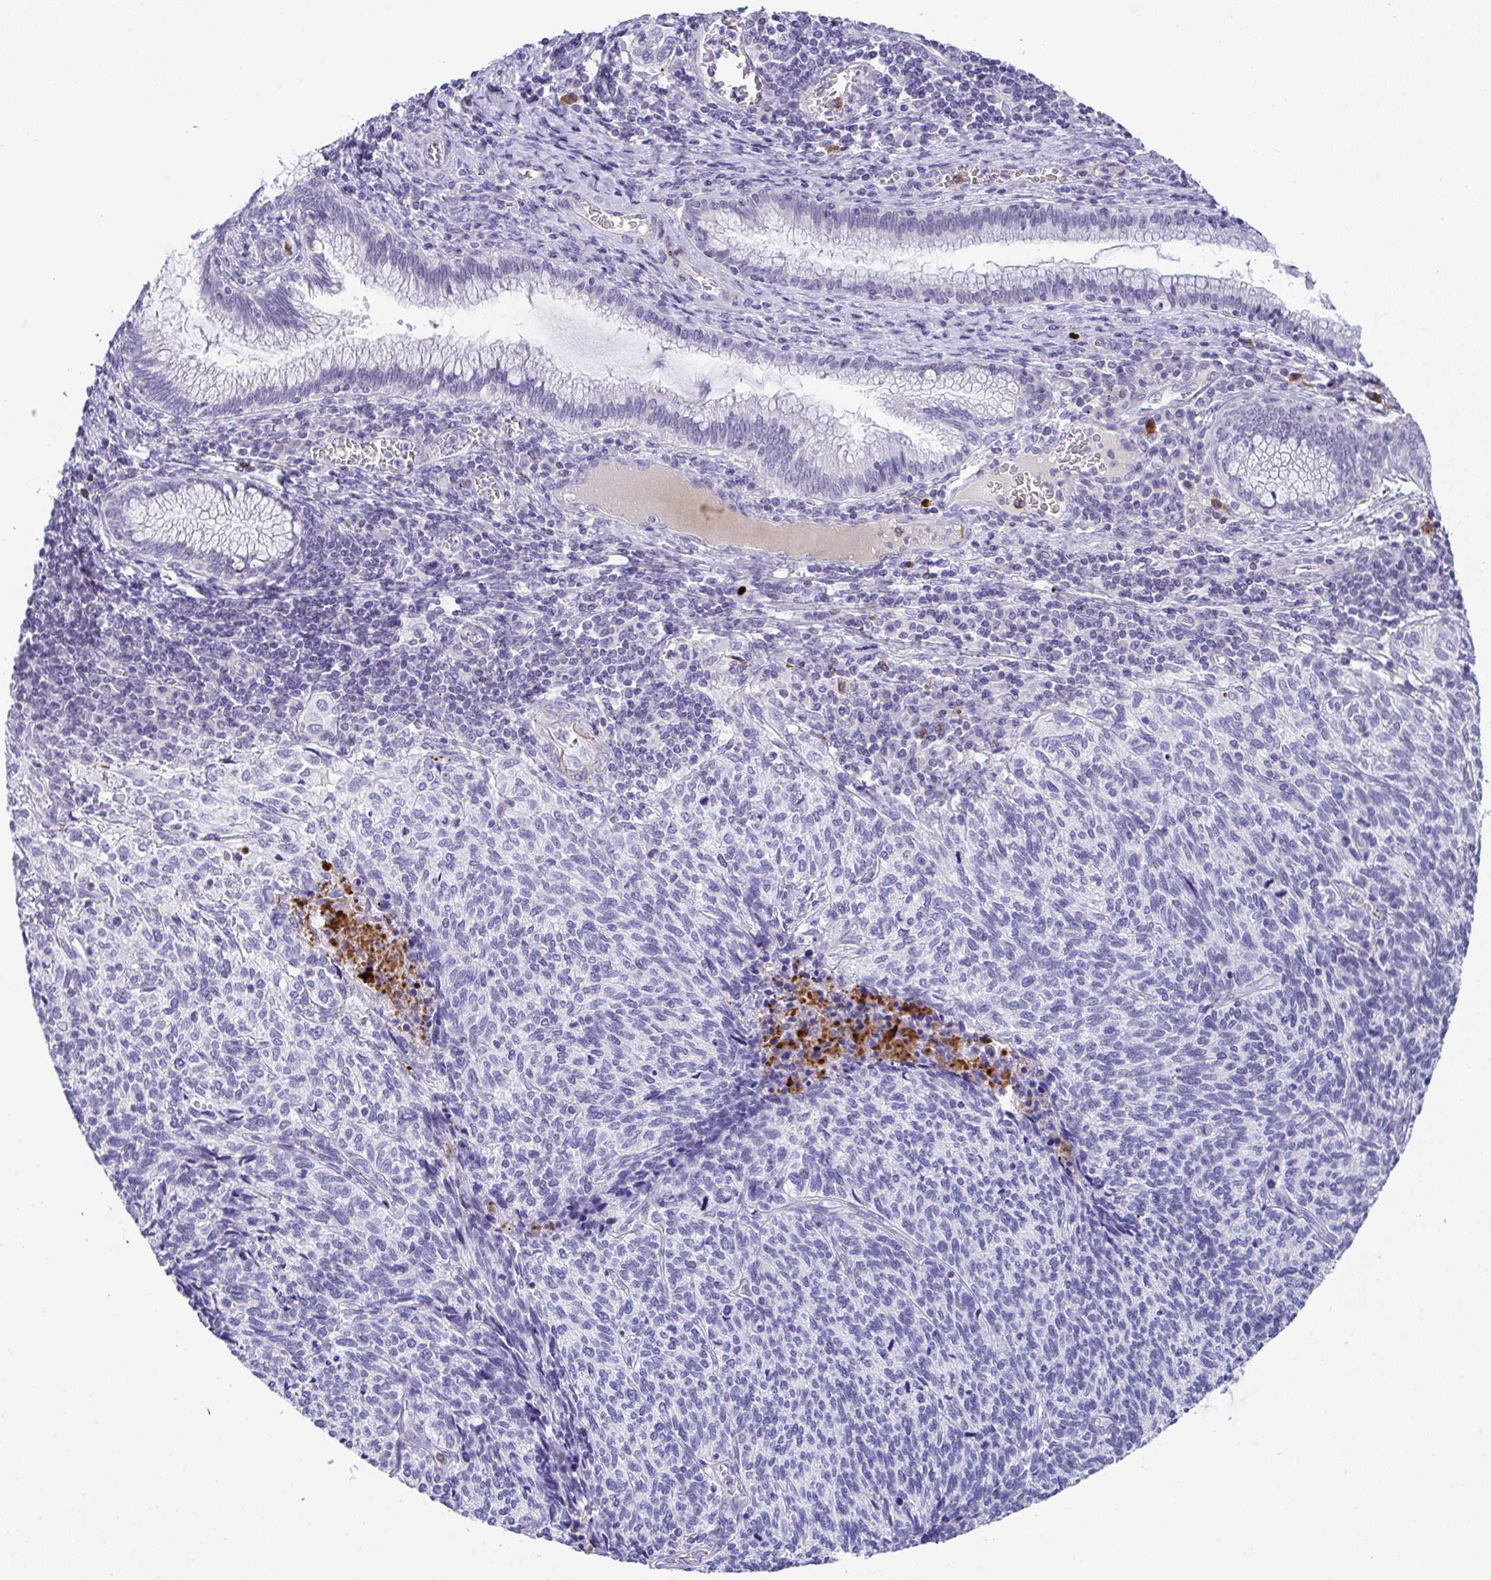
{"staining": {"intensity": "negative", "quantity": "none", "location": "none"}, "tissue": "cervical cancer", "cell_type": "Tumor cells", "image_type": "cancer", "snomed": [{"axis": "morphology", "description": "Squamous cell carcinoma, NOS"}, {"axis": "topography", "description": "Cervix"}], "caption": "Protein analysis of squamous cell carcinoma (cervical) demonstrates no significant positivity in tumor cells.", "gene": "KMT2E", "patient": {"sex": "female", "age": 45}}